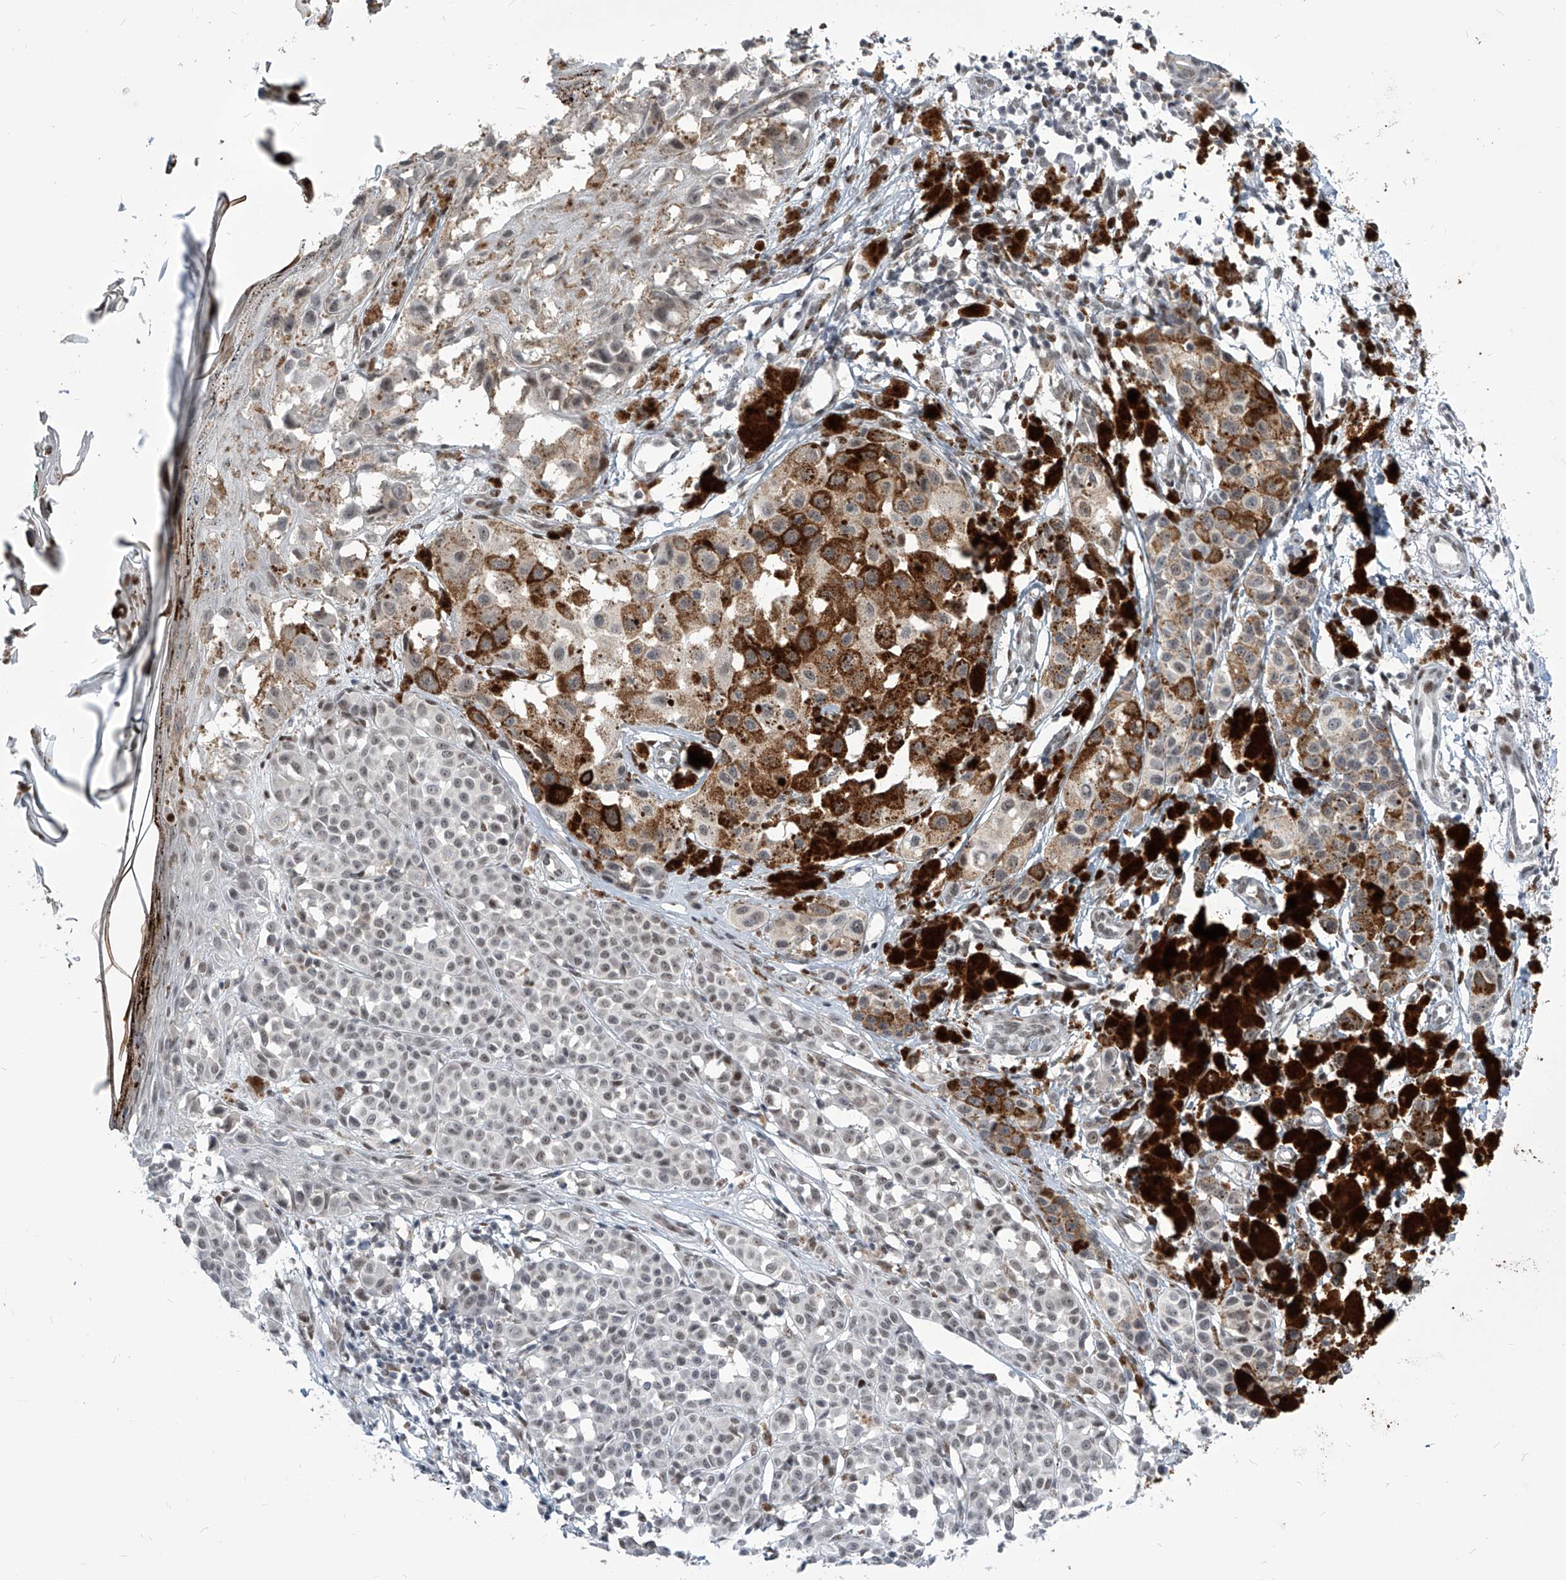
{"staining": {"intensity": "weak", "quantity": "25%-75%", "location": "cytoplasmic/membranous"}, "tissue": "melanoma", "cell_type": "Tumor cells", "image_type": "cancer", "snomed": [{"axis": "morphology", "description": "Malignant melanoma, NOS"}, {"axis": "topography", "description": "Skin of leg"}], "caption": "About 25%-75% of tumor cells in melanoma show weak cytoplasmic/membranous protein expression as visualized by brown immunohistochemical staining.", "gene": "IRF2", "patient": {"sex": "female", "age": 72}}